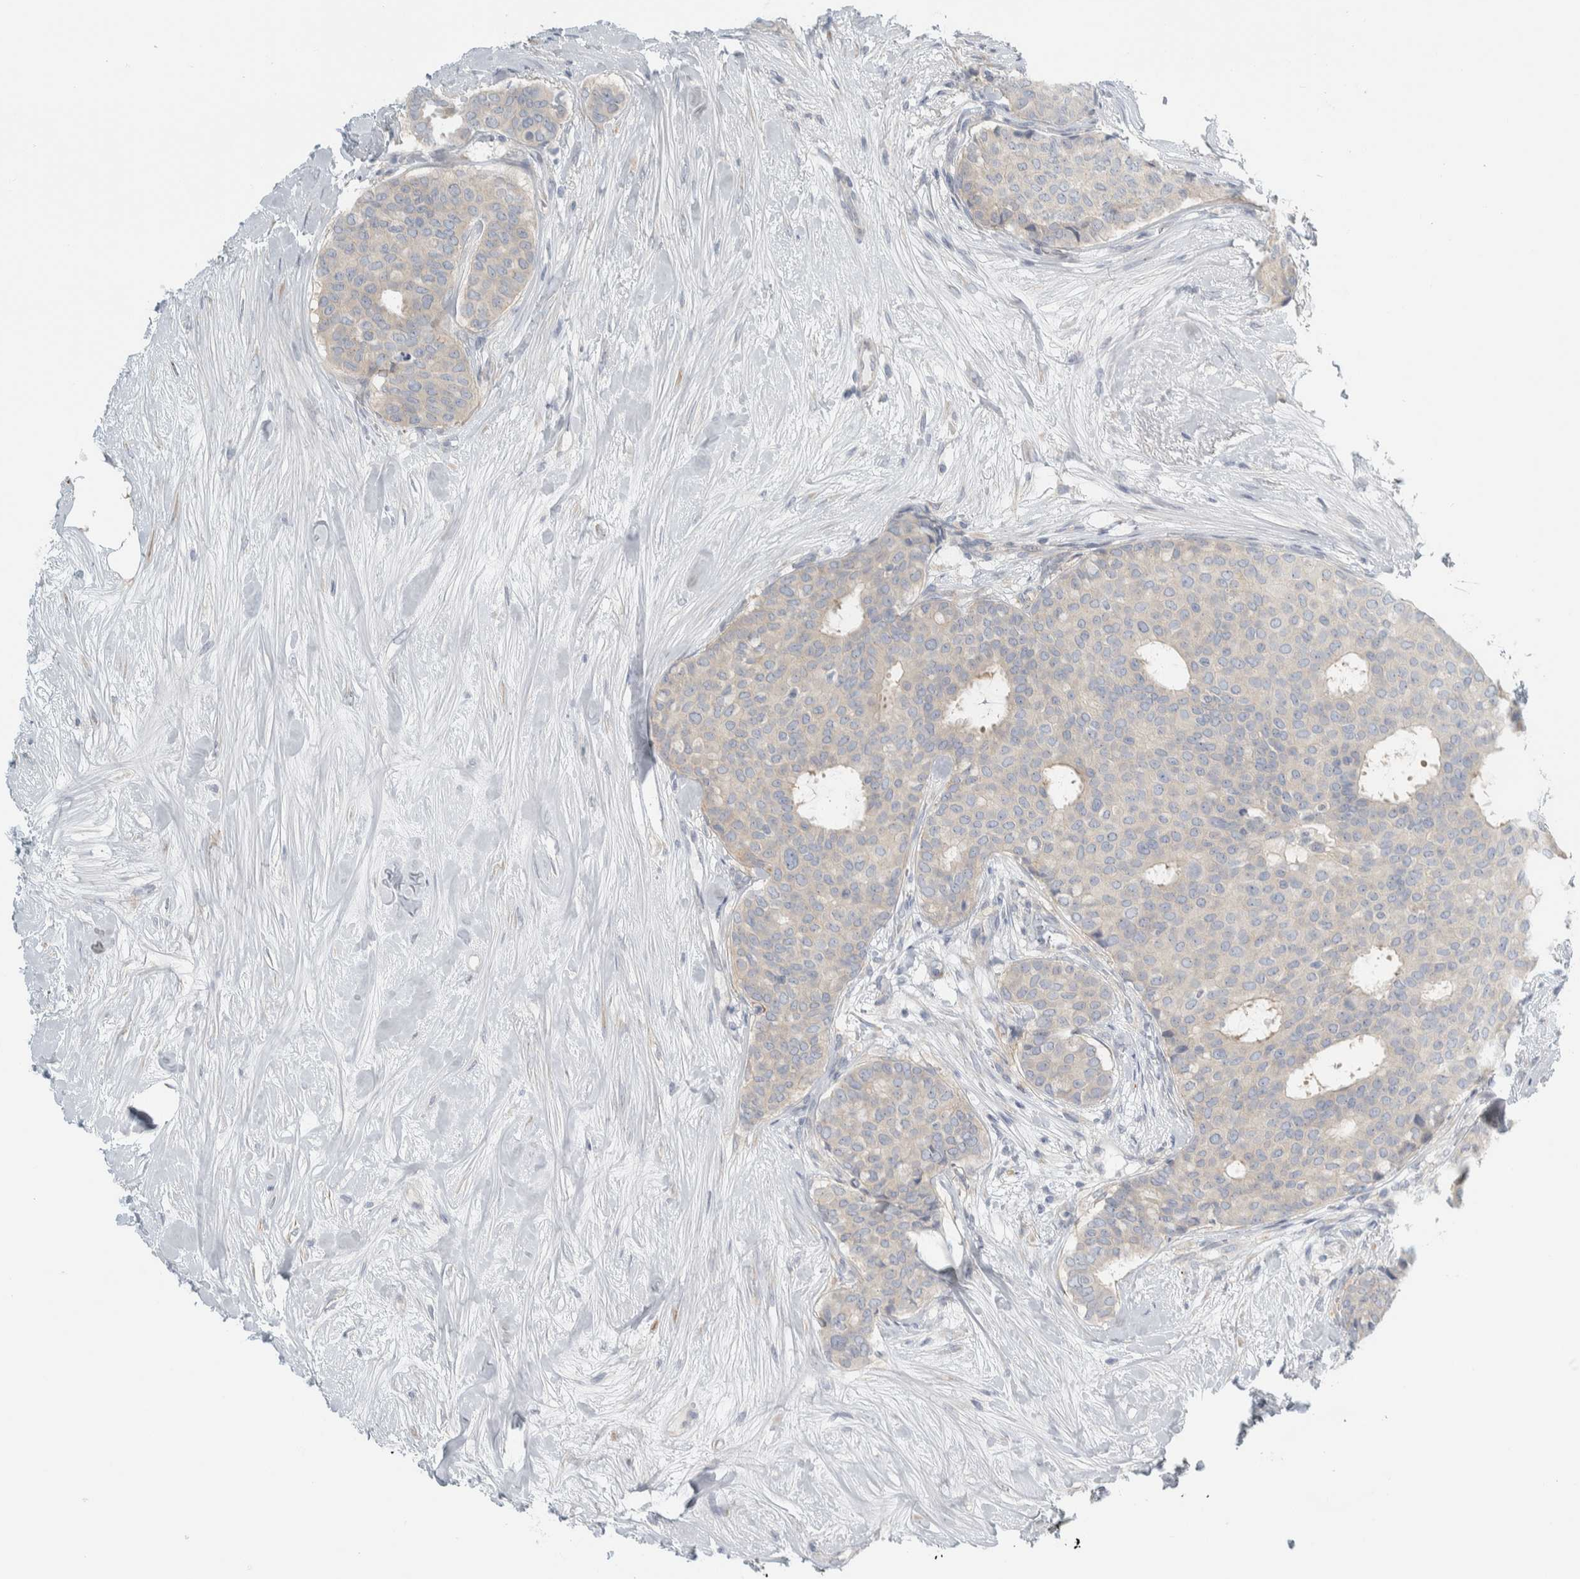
{"staining": {"intensity": "negative", "quantity": "none", "location": "none"}, "tissue": "breast cancer", "cell_type": "Tumor cells", "image_type": "cancer", "snomed": [{"axis": "morphology", "description": "Duct carcinoma"}, {"axis": "topography", "description": "Breast"}], "caption": "The histopathology image displays no staining of tumor cells in breast infiltrating ductal carcinoma.", "gene": "HGS", "patient": {"sex": "female", "age": 75}}